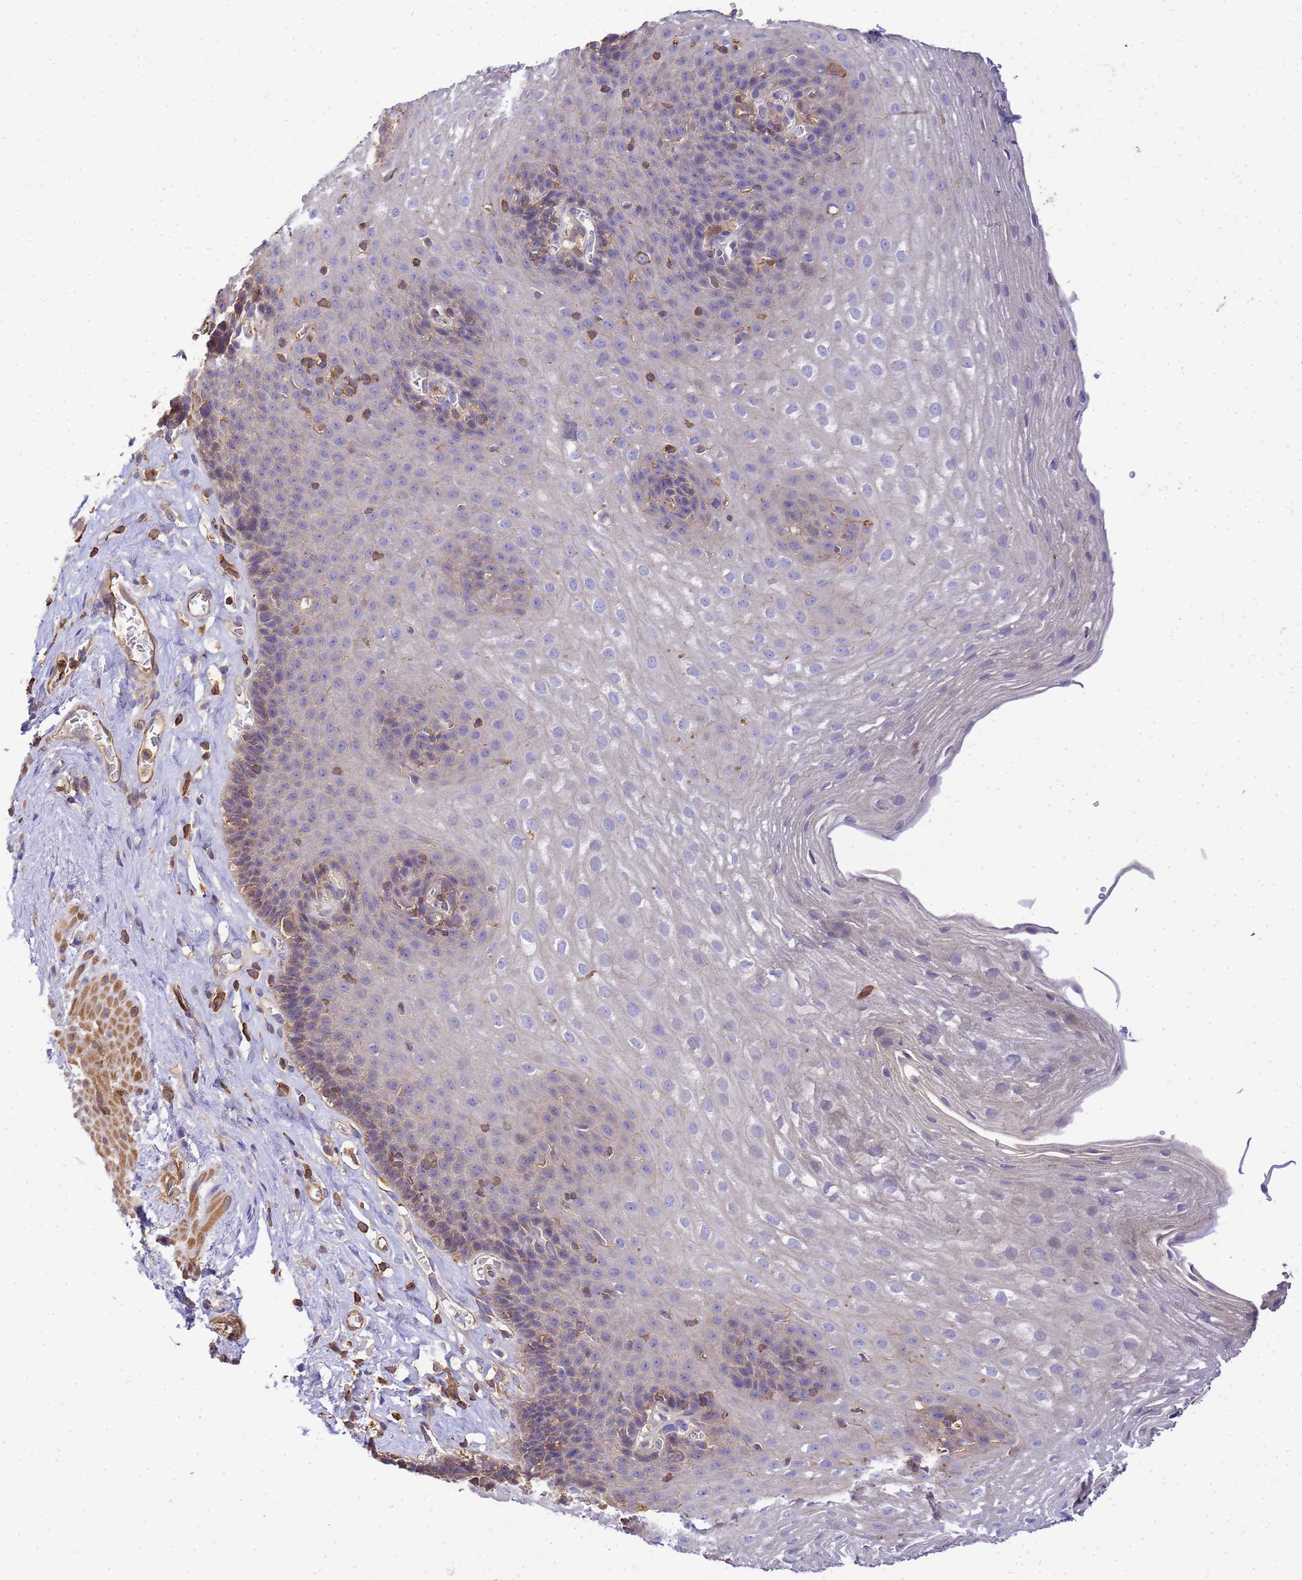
{"staining": {"intensity": "weak", "quantity": "25%-75%", "location": "cytoplasmic/membranous"}, "tissue": "esophagus", "cell_type": "Squamous epithelial cells", "image_type": "normal", "snomed": [{"axis": "morphology", "description": "Normal tissue, NOS"}, {"axis": "topography", "description": "Esophagus"}], "caption": "Protein expression analysis of benign human esophagus reveals weak cytoplasmic/membranous staining in approximately 25%-75% of squamous epithelial cells.", "gene": "WDR64", "patient": {"sex": "female", "age": 66}}